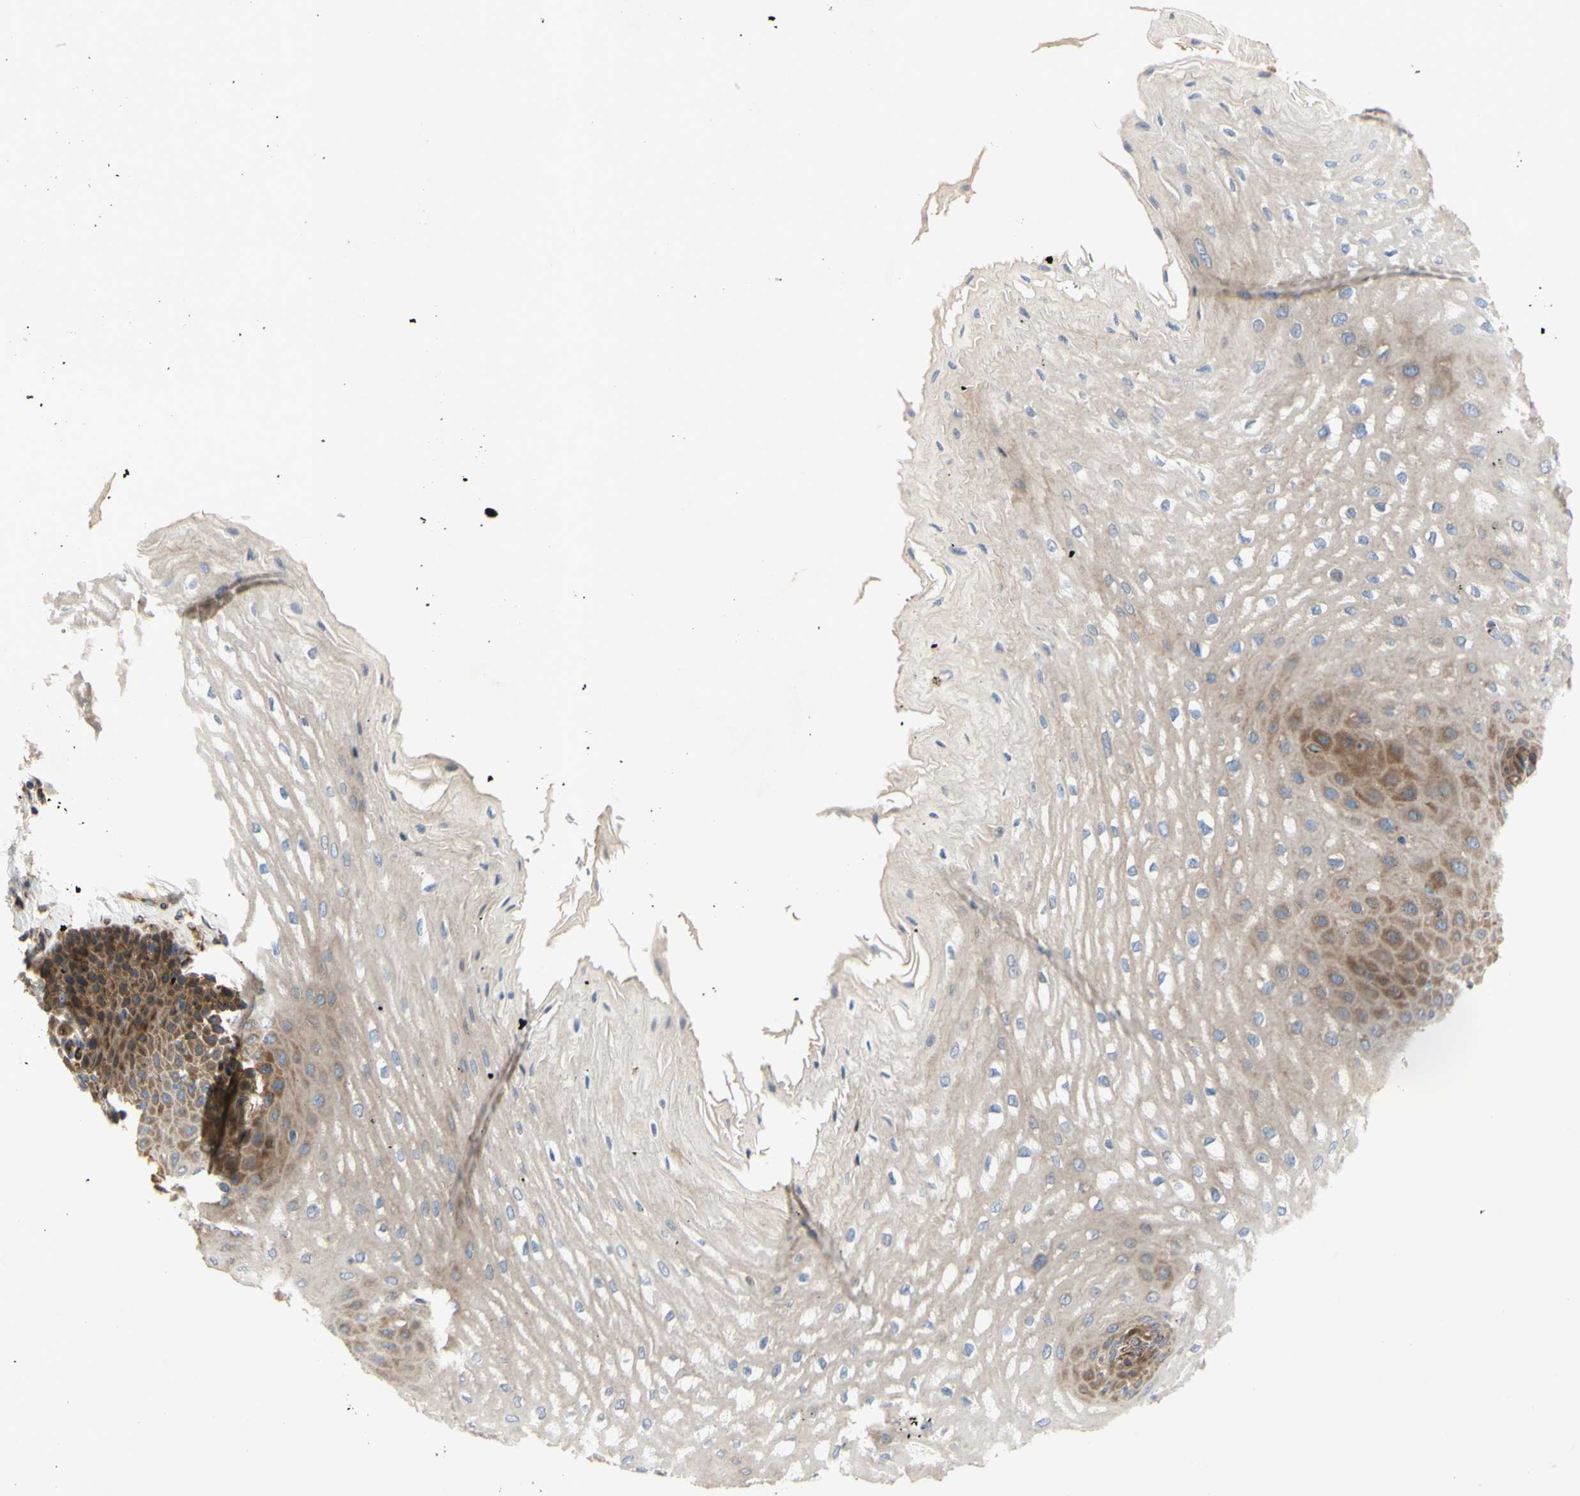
{"staining": {"intensity": "strong", "quantity": "25%-75%", "location": "cytoplasmic/membranous"}, "tissue": "esophagus", "cell_type": "Squamous epithelial cells", "image_type": "normal", "snomed": [{"axis": "morphology", "description": "Normal tissue, NOS"}, {"axis": "topography", "description": "Esophagus"}], "caption": "Unremarkable esophagus reveals strong cytoplasmic/membranous positivity in approximately 25%-75% of squamous epithelial cells, visualized by immunohistochemistry.", "gene": "TUBG2", "patient": {"sex": "male", "age": 54}}